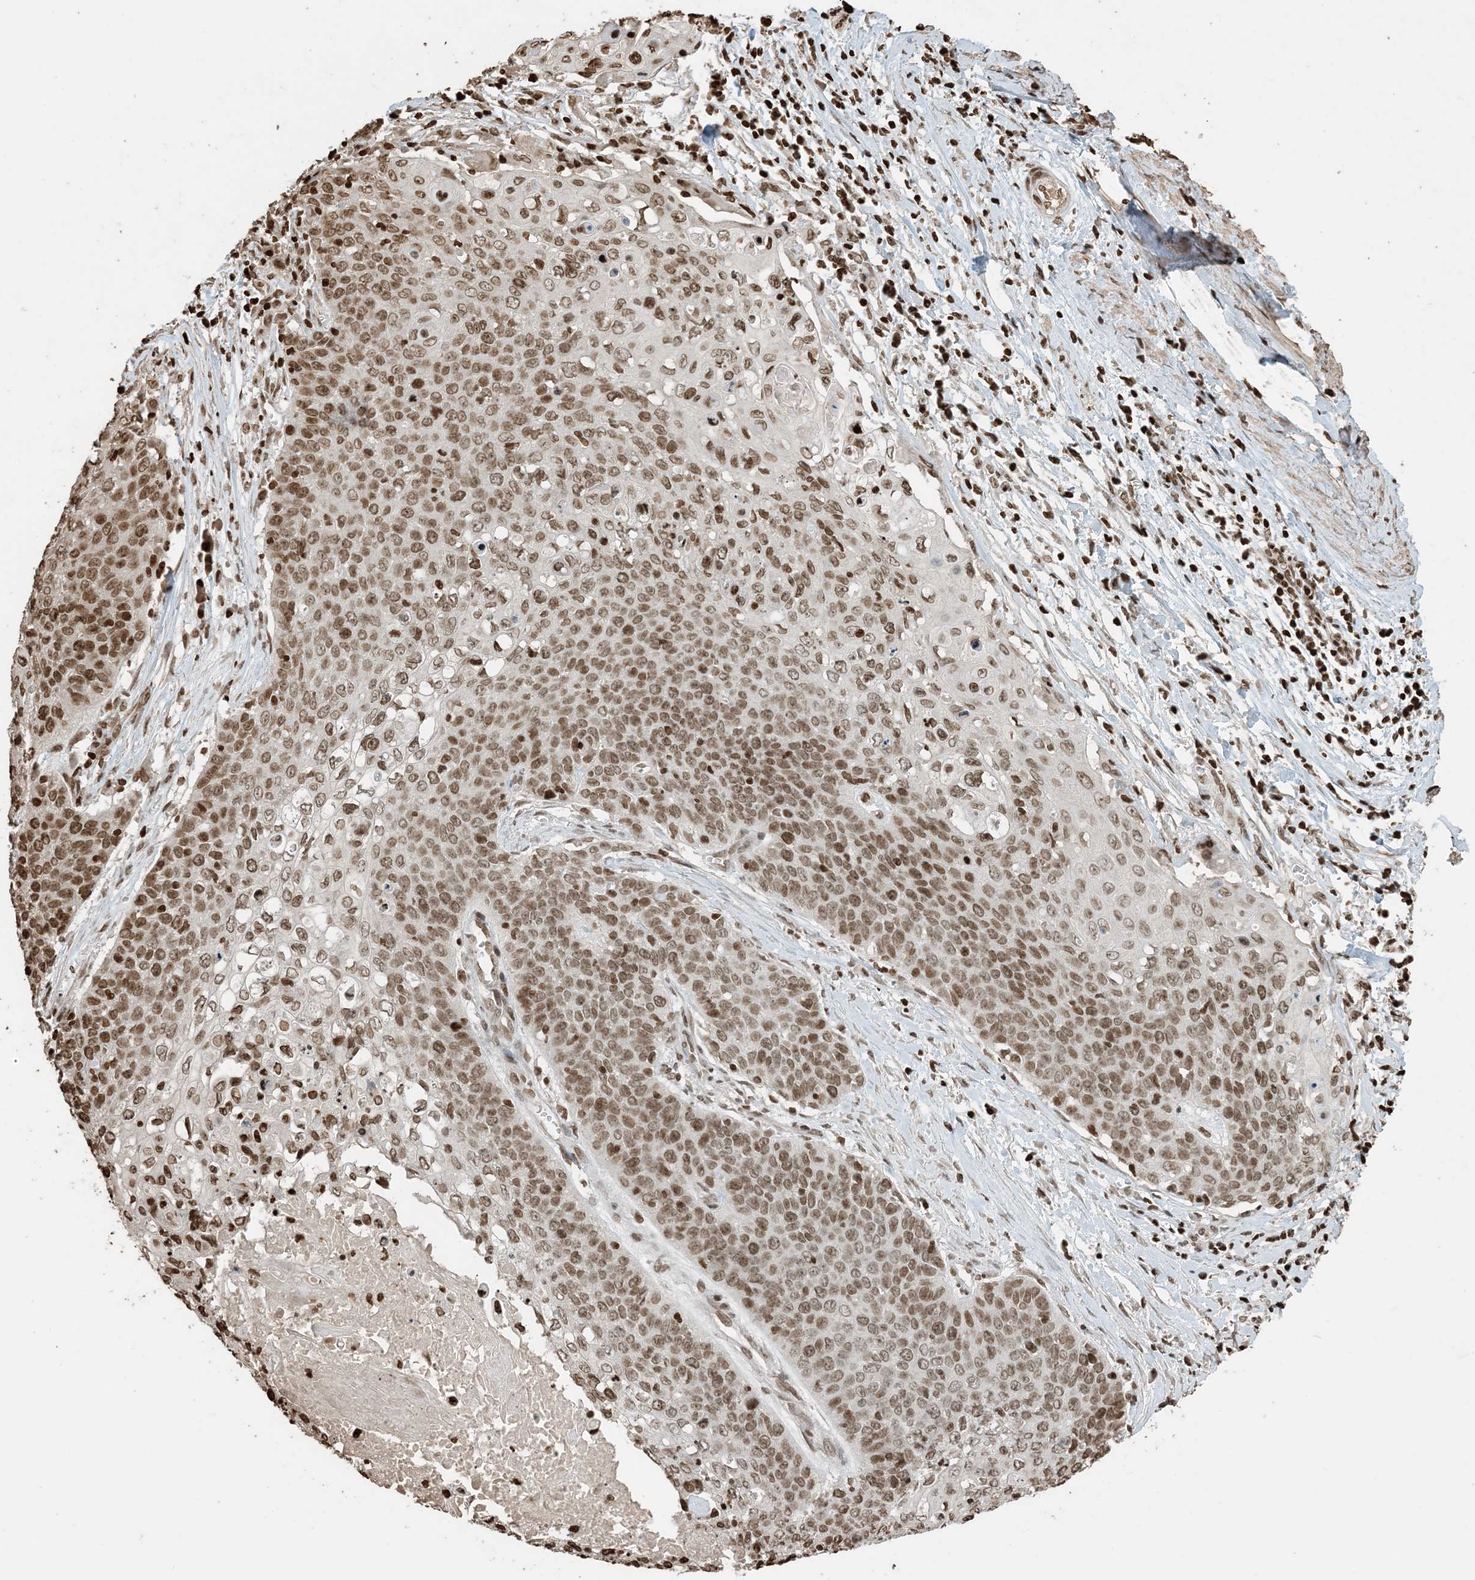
{"staining": {"intensity": "moderate", "quantity": ">75%", "location": "nuclear"}, "tissue": "cervical cancer", "cell_type": "Tumor cells", "image_type": "cancer", "snomed": [{"axis": "morphology", "description": "Squamous cell carcinoma, NOS"}, {"axis": "topography", "description": "Cervix"}], "caption": "This is a micrograph of IHC staining of cervical cancer, which shows moderate staining in the nuclear of tumor cells.", "gene": "H3-3B", "patient": {"sex": "female", "age": 39}}